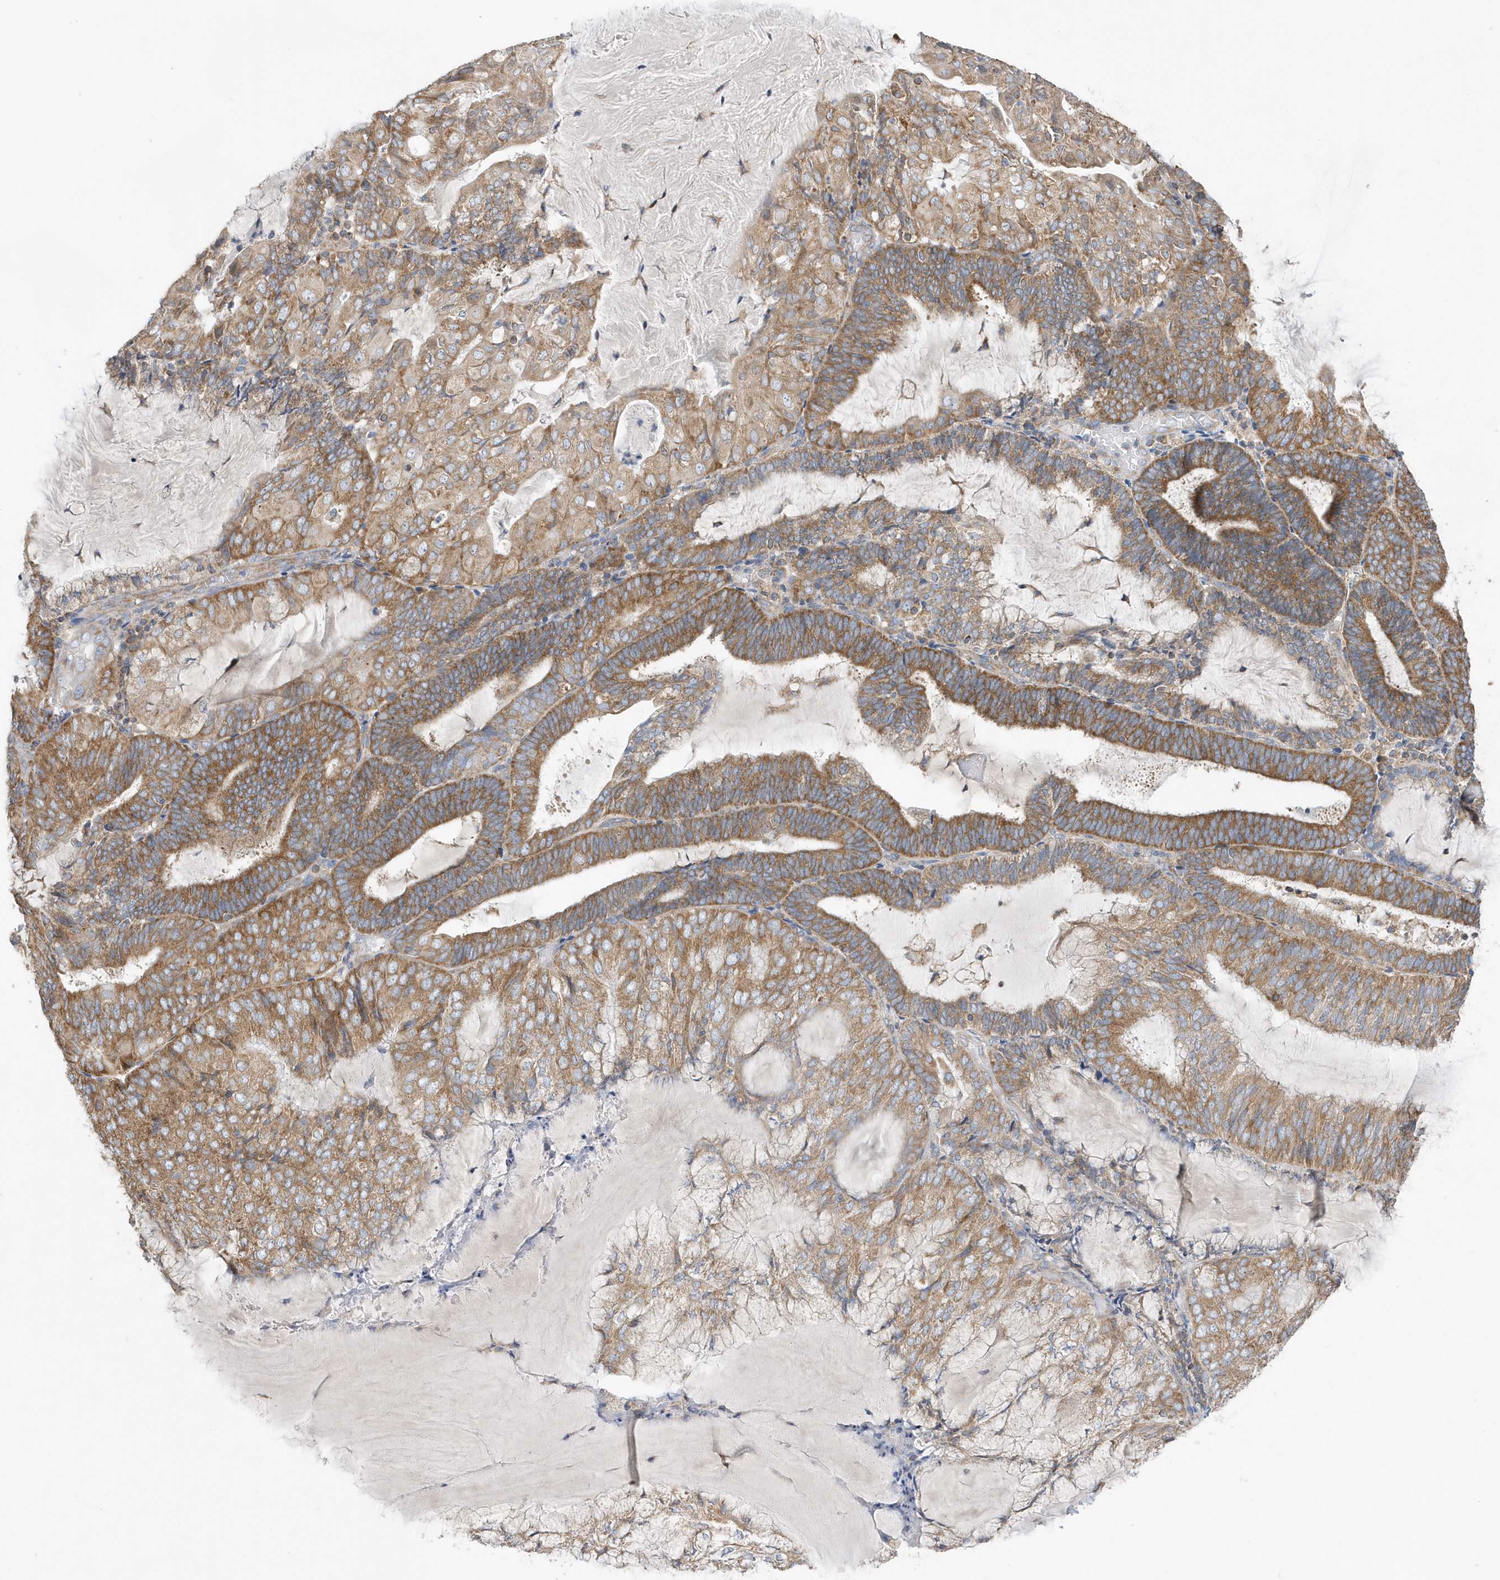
{"staining": {"intensity": "strong", "quantity": ">75%", "location": "cytoplasmic/membranous"}, "tissue": "endometrial cancer", "cell_type": "Tumor cells", "image_type": "cancer", "snomed": [{"axis": "morphology", "description": "Adenocarcinoma, NOS"}, {"axis": "topography", "description": "Endometrium"}], "caption": "This histopathology image reveals IHC staining of endometrial cancer, with high strong cytoplasmic/membranous positivity in about >75% of tumor cells.", "gene": "SPATA5", "patient": {"sex": "female", "age": 81}}